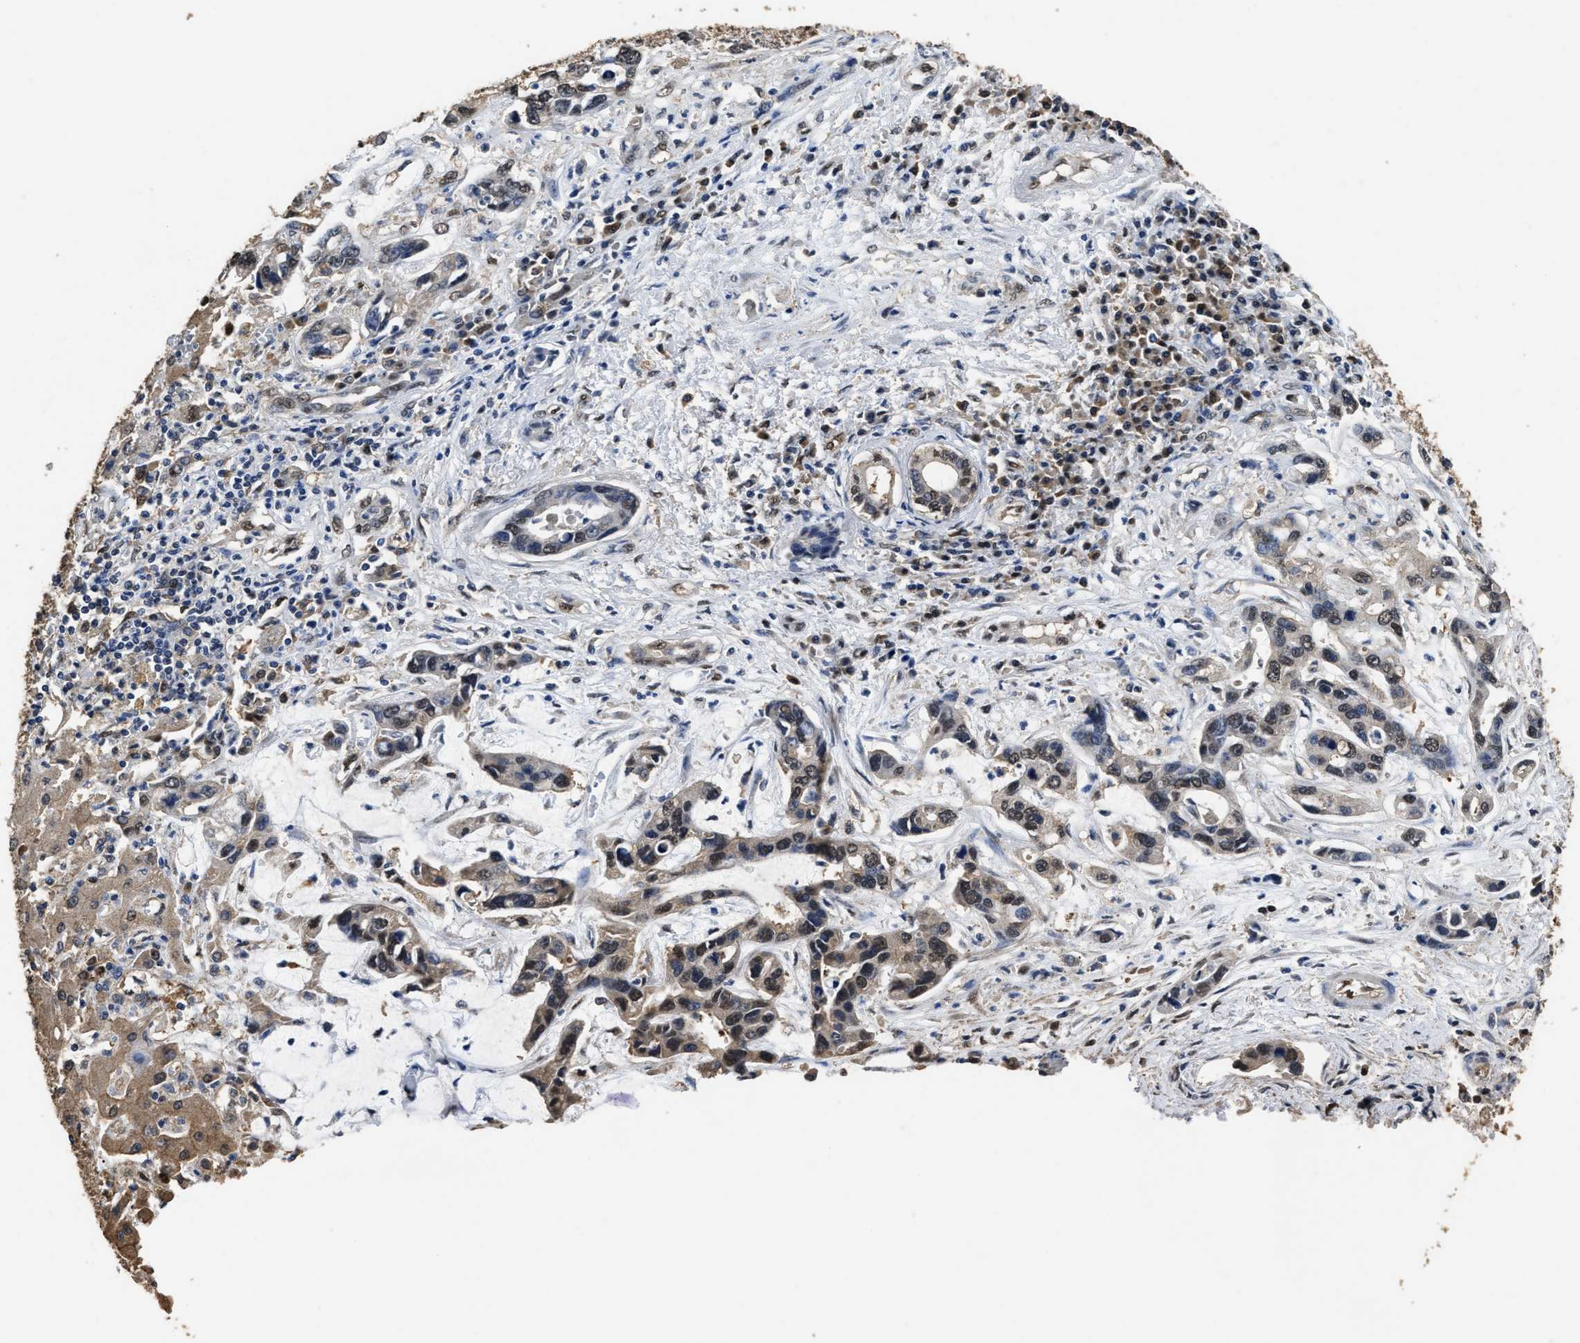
{"staining": {"intensity": "moderate", "quantity": ">75%", "location": "cytoplasmic/membranous,nuclear"}, "tissue": "liver cancer", "cell_type": "Tumor cells", "image_type": "cancer", "snomed": [{"axis": "morphology", "description": "Cholangiocarcinoma"}, {"axis": "topography", "description": "Liver"}], "caption": "Protein analysis of cholangiocarcinoma (liver) tissue exhibits moderate cytoplasmic/membranous and nuclear expression in about >75% of tumor cells.", "gene": "YWHAE", "patient": {"sex": "female", "age": 65}}